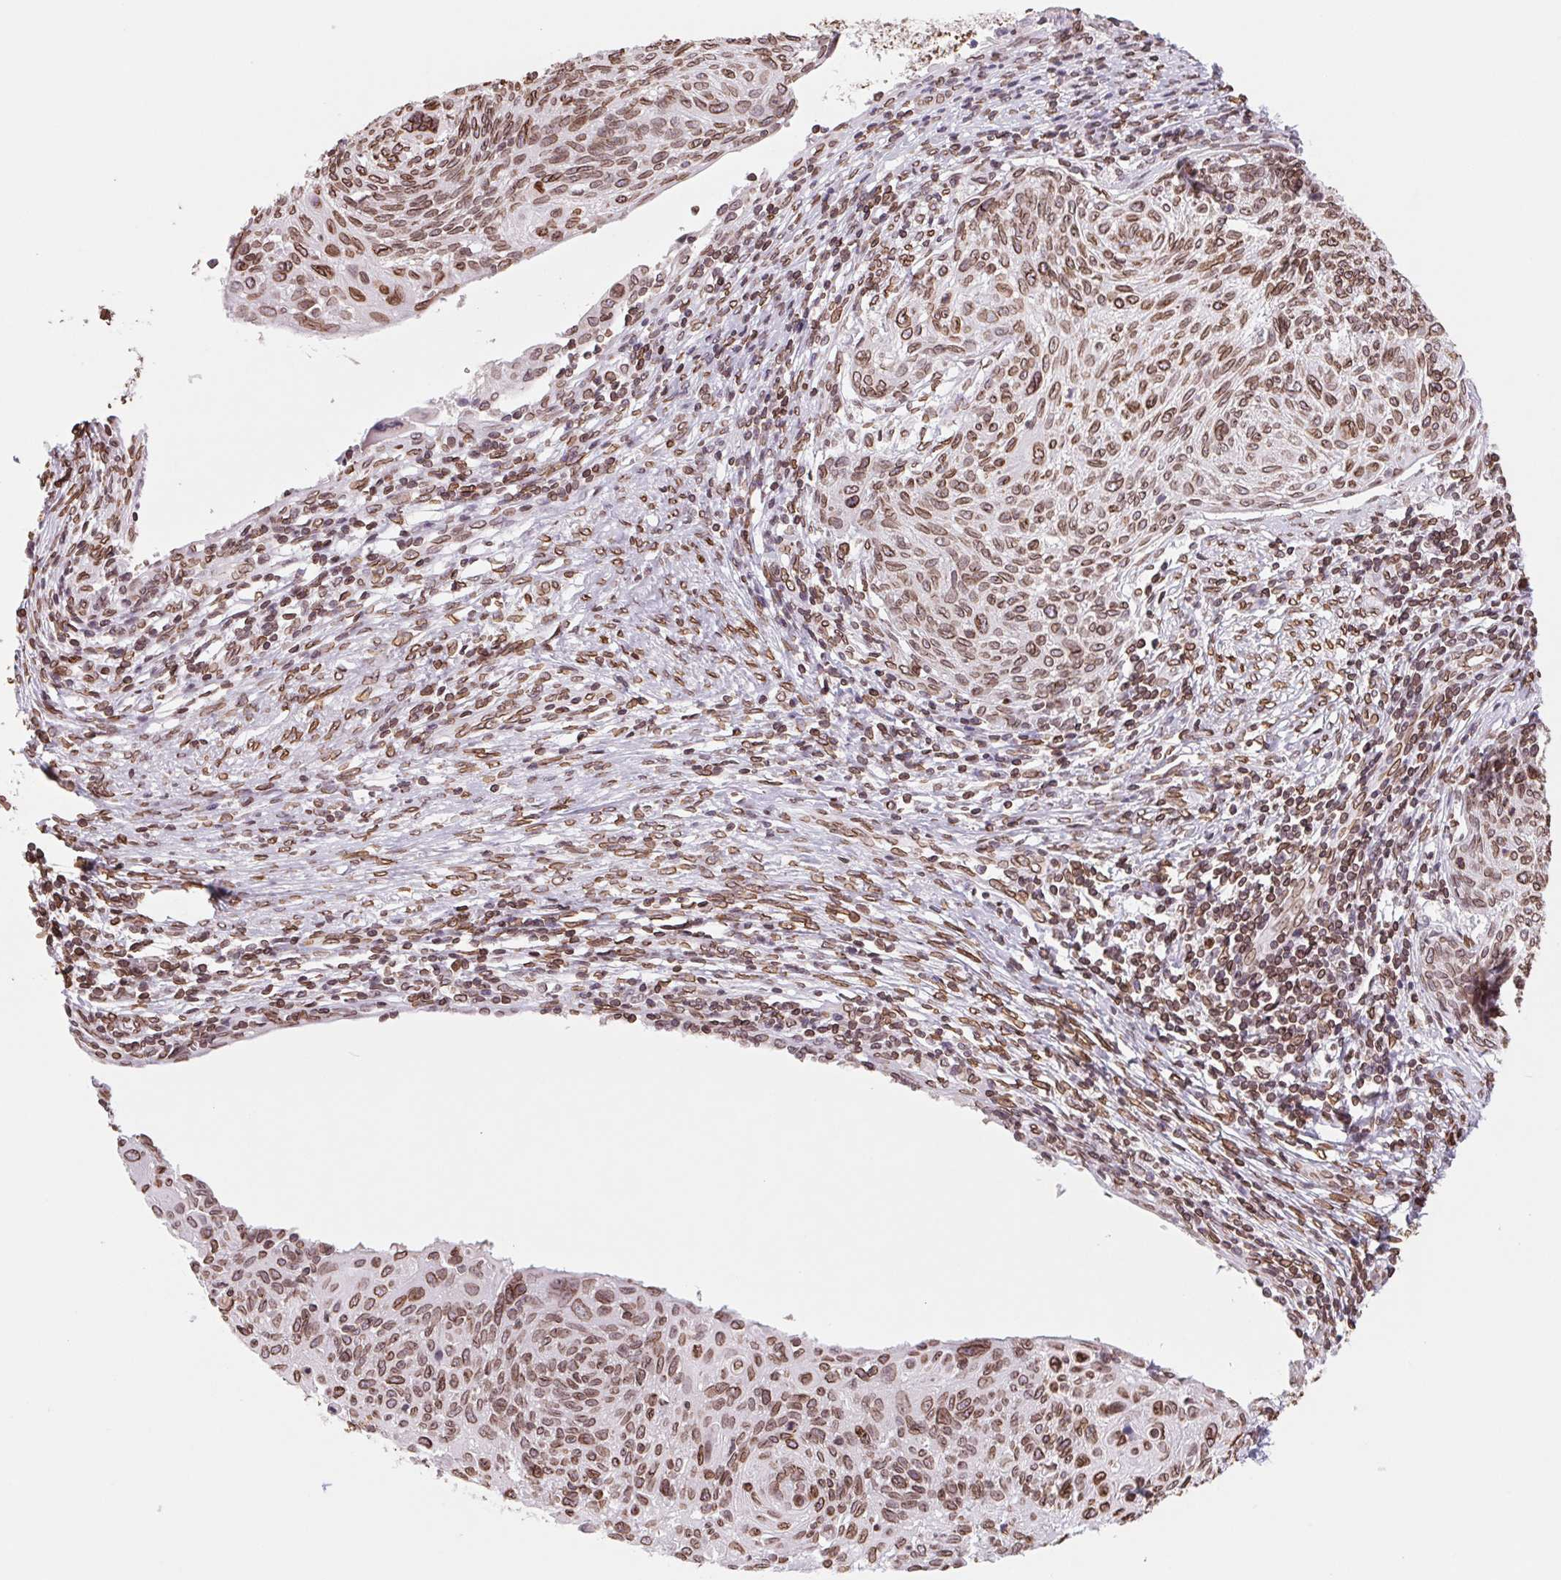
{"staining": {"intensity": "moderate", "quantity": ">75%", "location": "cytoplasmic/membranous,nuclear"}, "tissue": "cervical cancer", "cell_type": "Tumor cells", "image_type": "cancer", "snomed": [{"axis": "morphology", "description": "Squamous cell carcinoma, NOS"}, {"axis": "topography", "description": "Cervix"}], "caption": "A medium amount of moderate cytoplasmic/membranous and nuclear expression is appreciated in about >75% of tumor cells in cervical cancer (squamous cell carcinoma) tissue.", "gene": "LMNB2", "patient": {"sex": "female", "age": 49}}